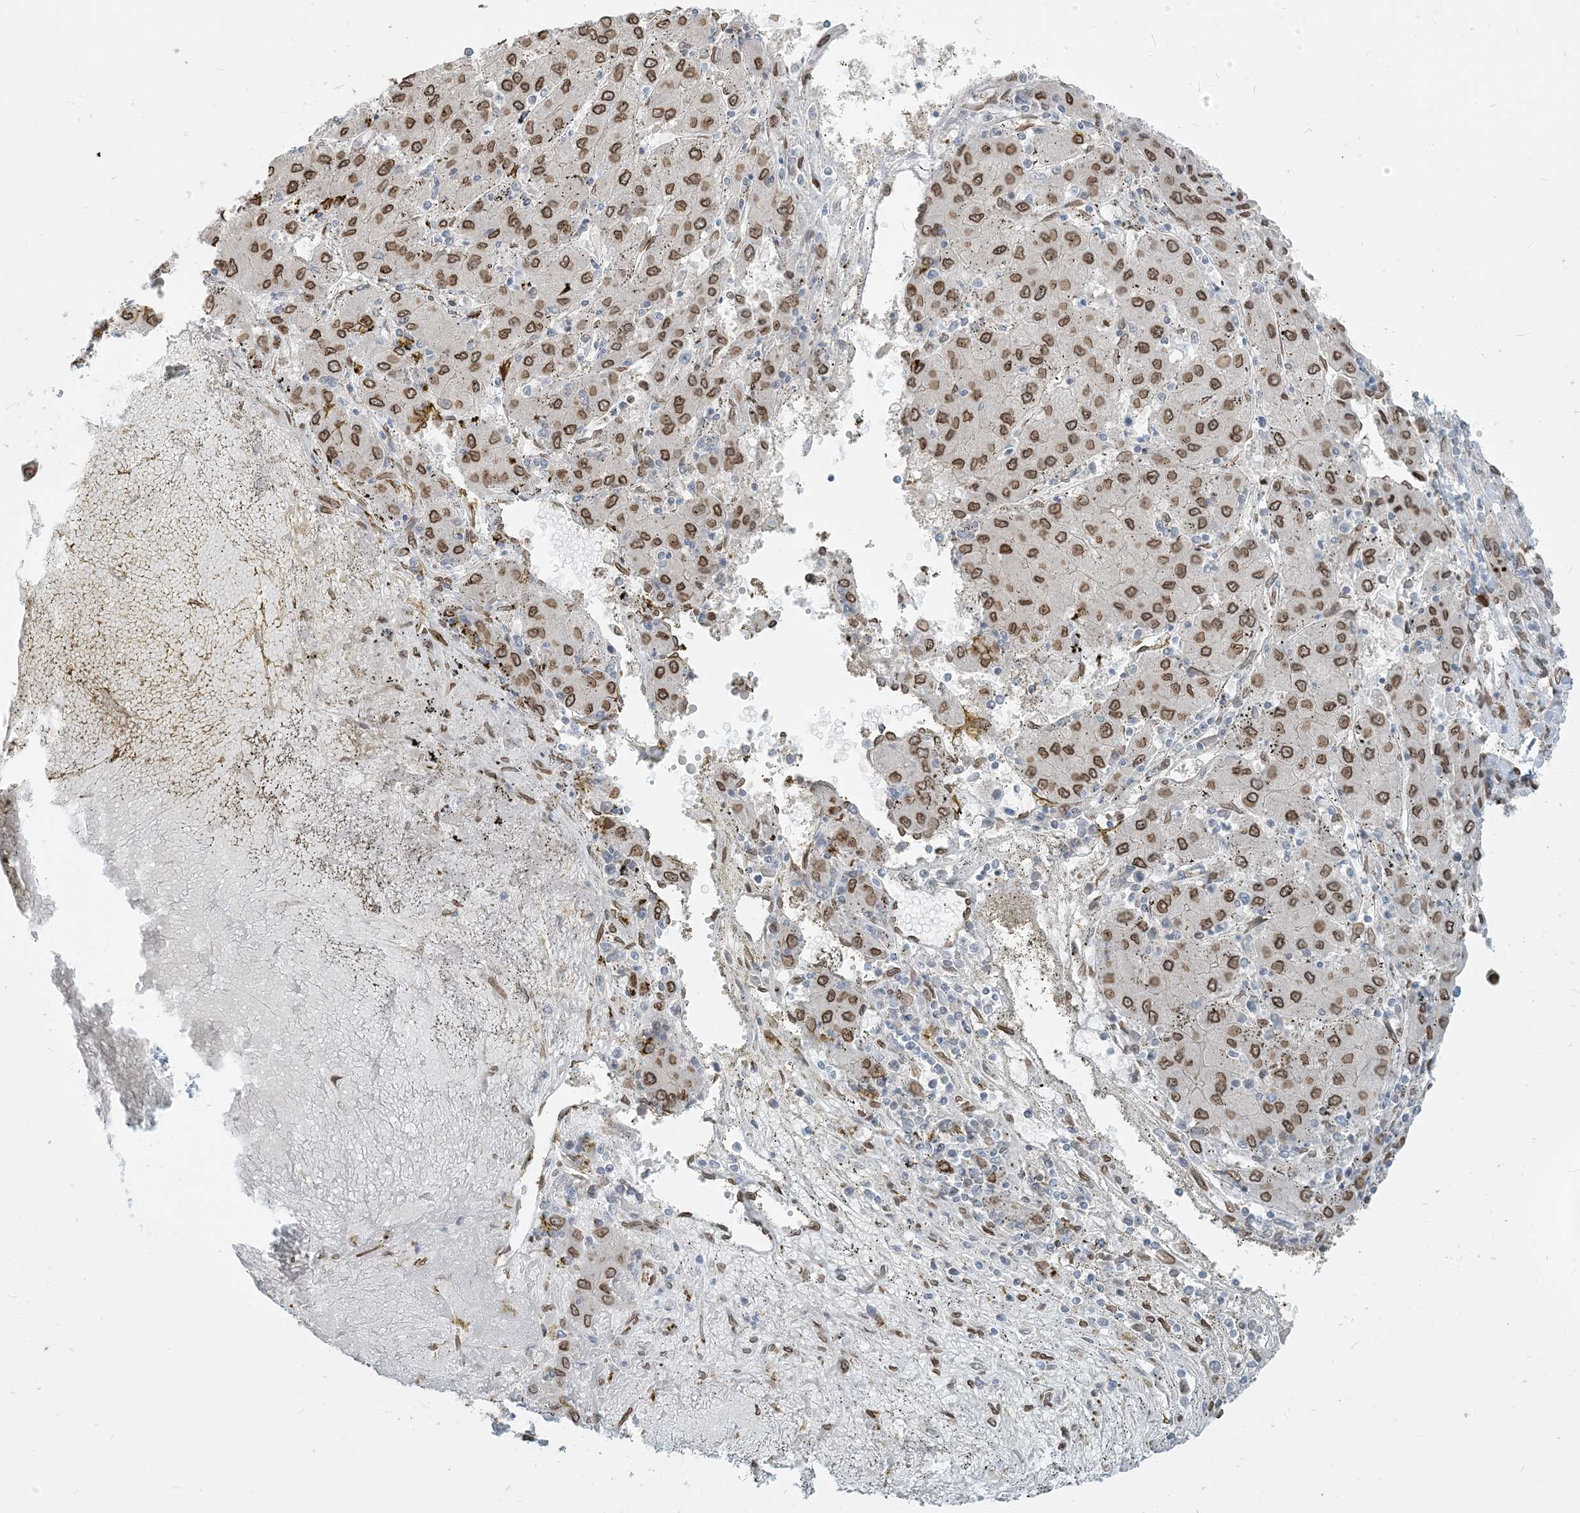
{"staining": {"intensity": "moderate", "quantity": ">75%", "location": "cytoplasmic/membranous,nuclear"}, "tissue": "liver cancer", "cell_type": "Tumor cells", "image_type": "cancer", "snomed": [{"axis": "morphology", "description": "Carcinoma, Hepatocellular, NOS"}, {"axis": "topography", "description": "Liver"}], "caption": "This image demonstrates immunohistochemistry (IHC) staining of liver hepatocellular carcinoma, with medium moderate cytoplasmic/membranous and nuclear positivity in approximately >75% of tumor cells.", "gene": "WWP1", "patient": {"sex": "male", "age": 72}}